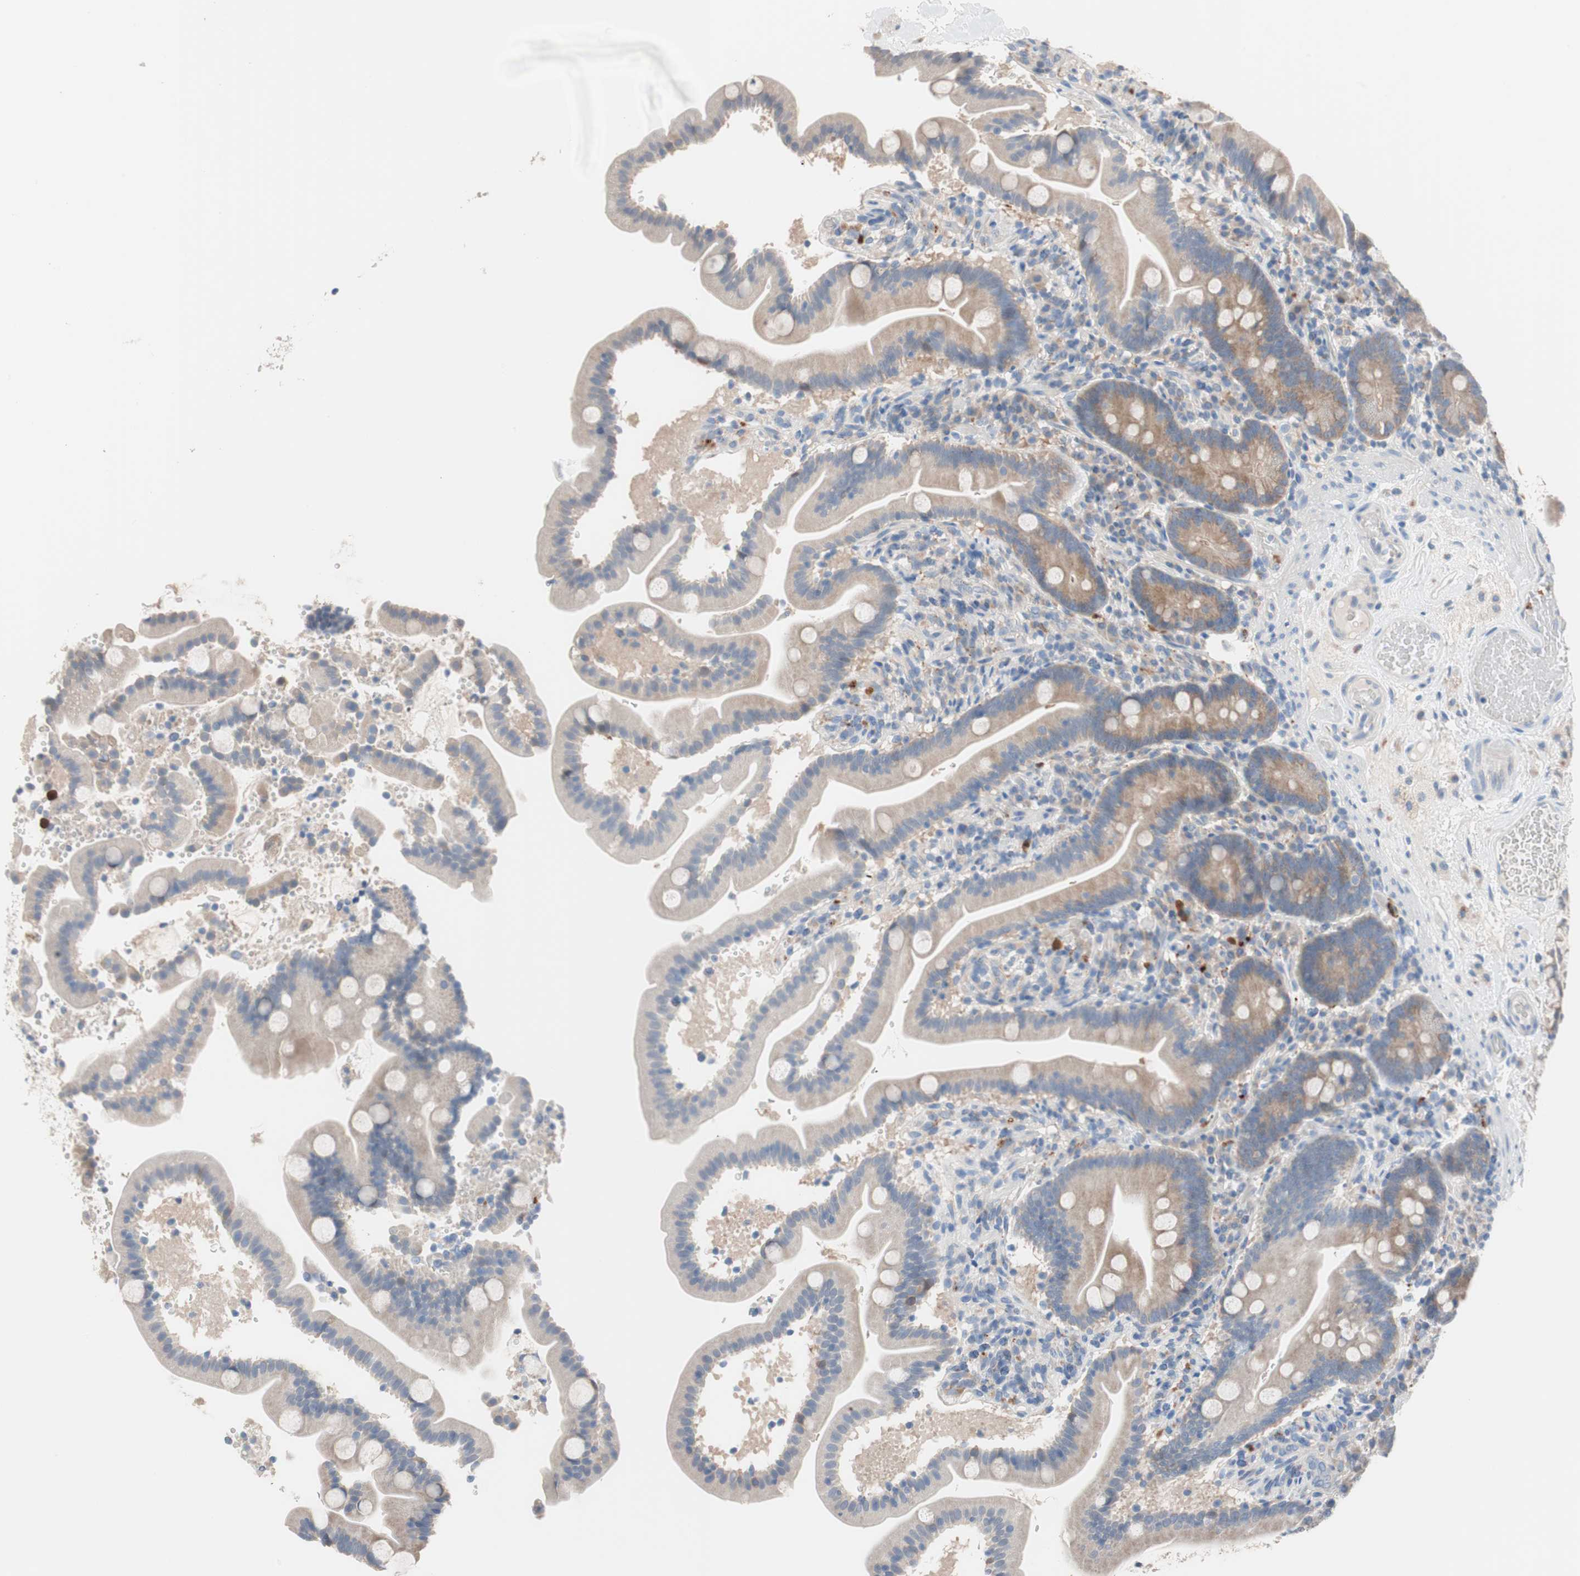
{"staining": {"intensity": "weak", "quantity": ">75%", "location": "cytoplasmic/membranous"}, "tissue": "duodenum", "cell_type": "Glandular cells", "image_type": "normal", "snomed": [{"axis": "morphology", "description": "Normal tissue, NOS"}, {"axis": "topography", "description": "Duodenum"}], "caption": "Immunohistochemistry histopathology image of normal duodenum: human duodenum stained using immunohistochemistry exhibits low levels of weak protein expression localized specifically in the cytoplasmic/membranous of glandular cells, appearing as a cytoplasmic/membranous brown color.", "gene": "CLEC4D", "patient": {"sex": "male", "age": 54}}